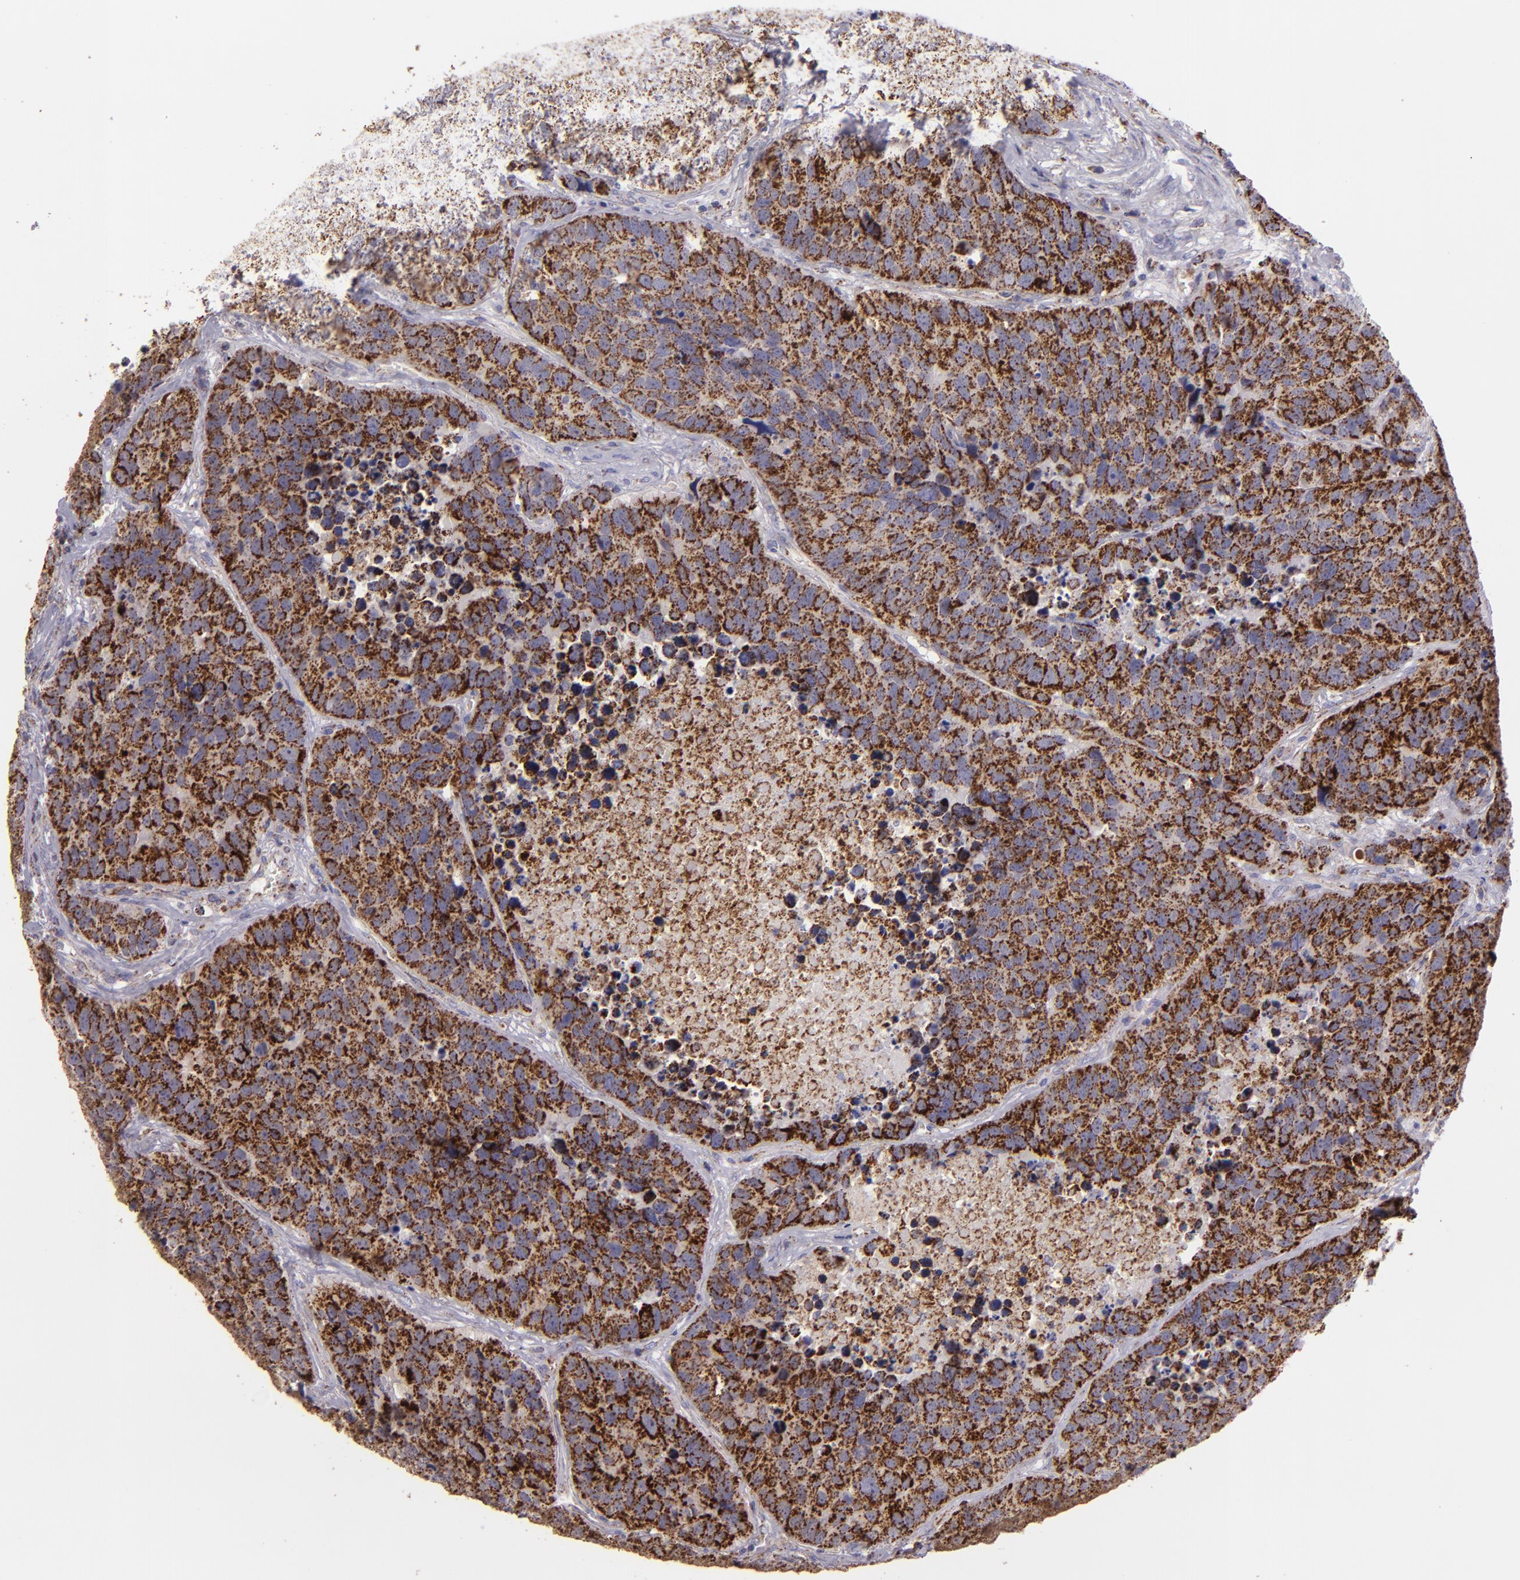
{"staining": {"intensity": "moderate", "quantity": ">75%", "location": "cytoplasmic/membranous"}, "tissue": "carcinoid", "cell_type": "Tumor cells", "image_type": "cancer", "snomed": [{"axis": "morphology", "description": "Carcinoid, malignant, NOS"}, {"axis": "topography", "description": "Lung"}], "caption": "Moderate cytoplasmic/membranous staining is seen in about >75% of tumor cells in carcinoid.", "gene": "HSPD1", "patient": {"sex": "male", "age": 60}}